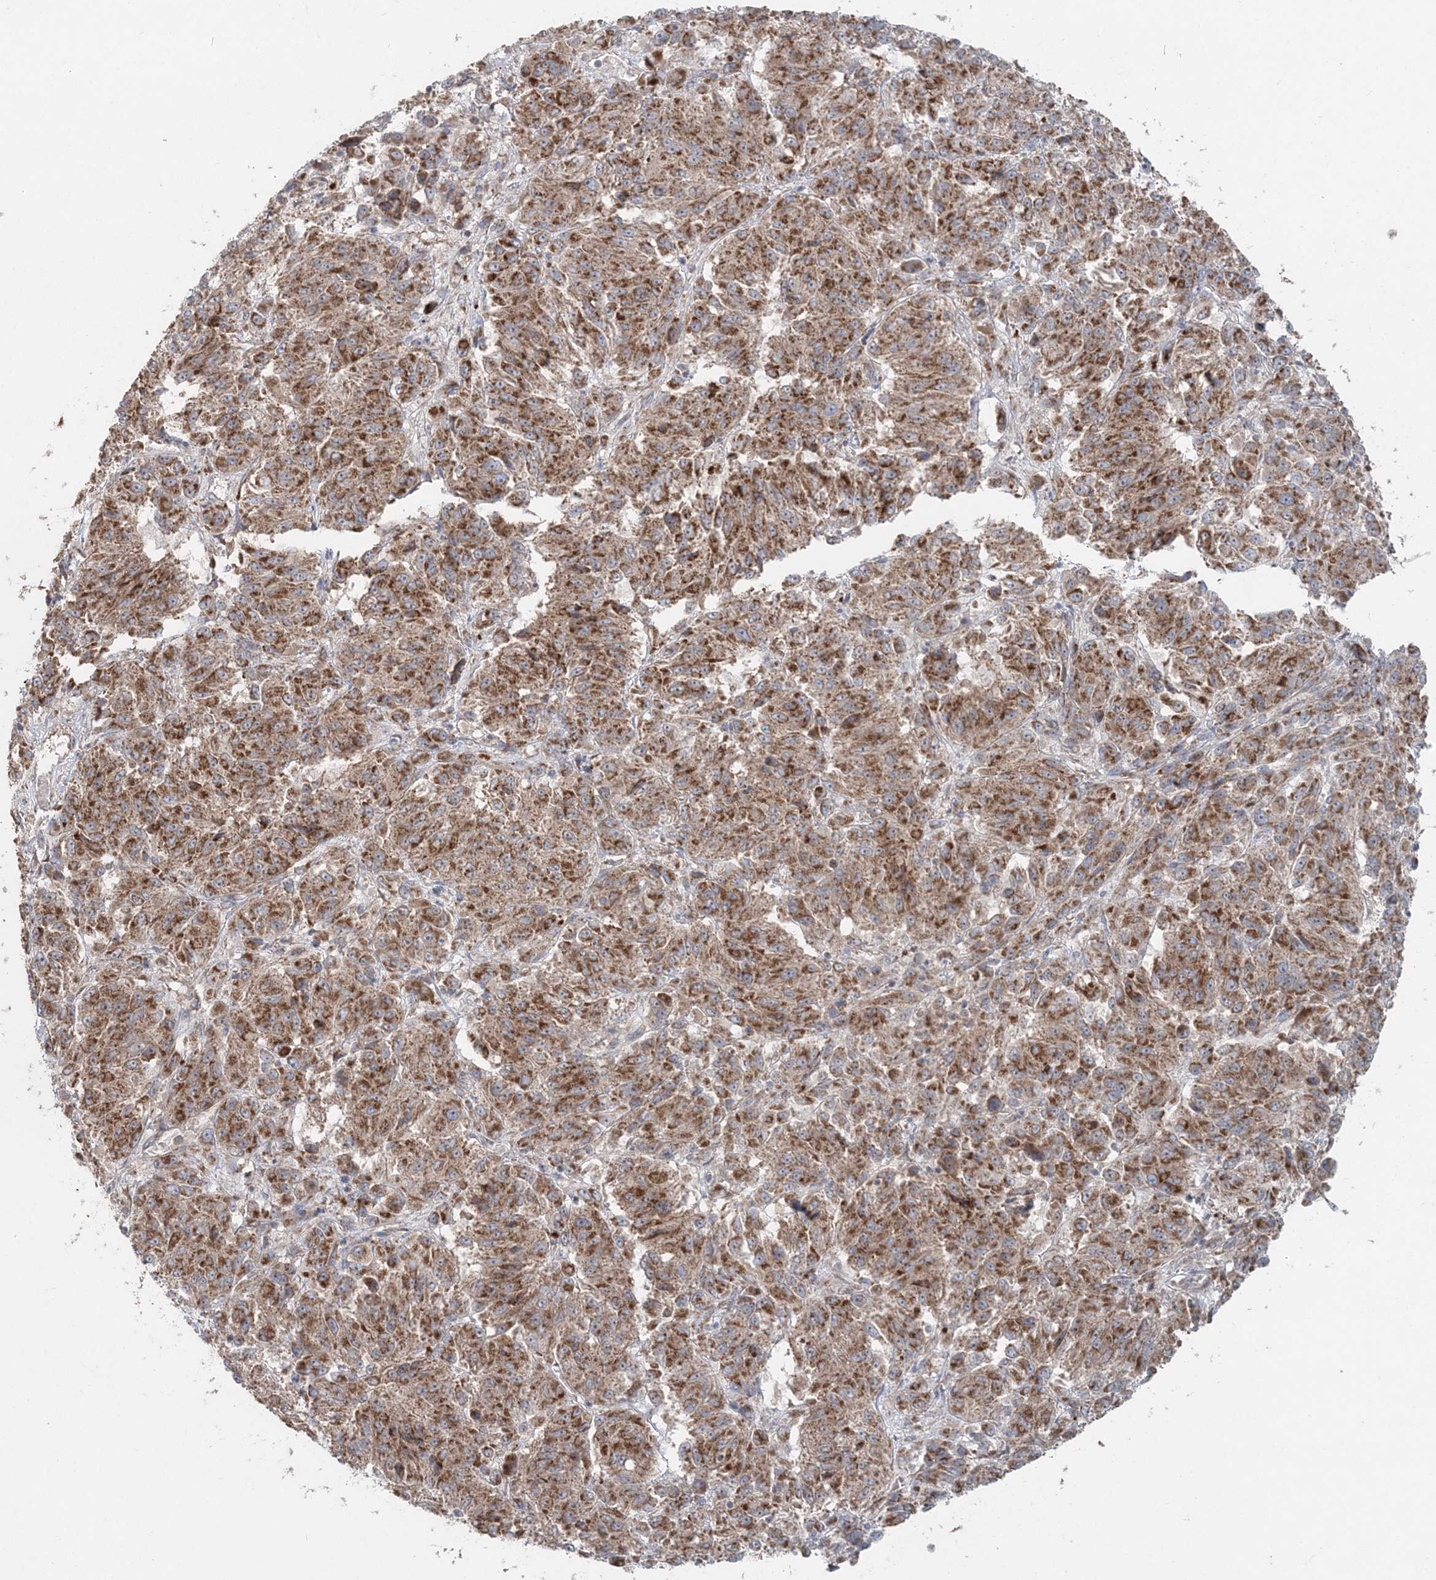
{"staining": {"intensity": "strong", "quantity": ">75%", "location": "cytoplasmic/membranous"}, "tissue": "melanoma", "cell_type": "Tumor cells", "image_type": "cancer", "snomed": [{"axis": "morphology", "description": "Malignant melanoma, Metastatic site"}, {"axis": "topography", "description": "Lung"}], "caption": "The immunohistochemical stain shows strong cytoplasmic/membranous positivity in tumor cells of melanoma tissue.", "gene": "LRPPRC", "patient": {"sex": "male", "age": 64}}